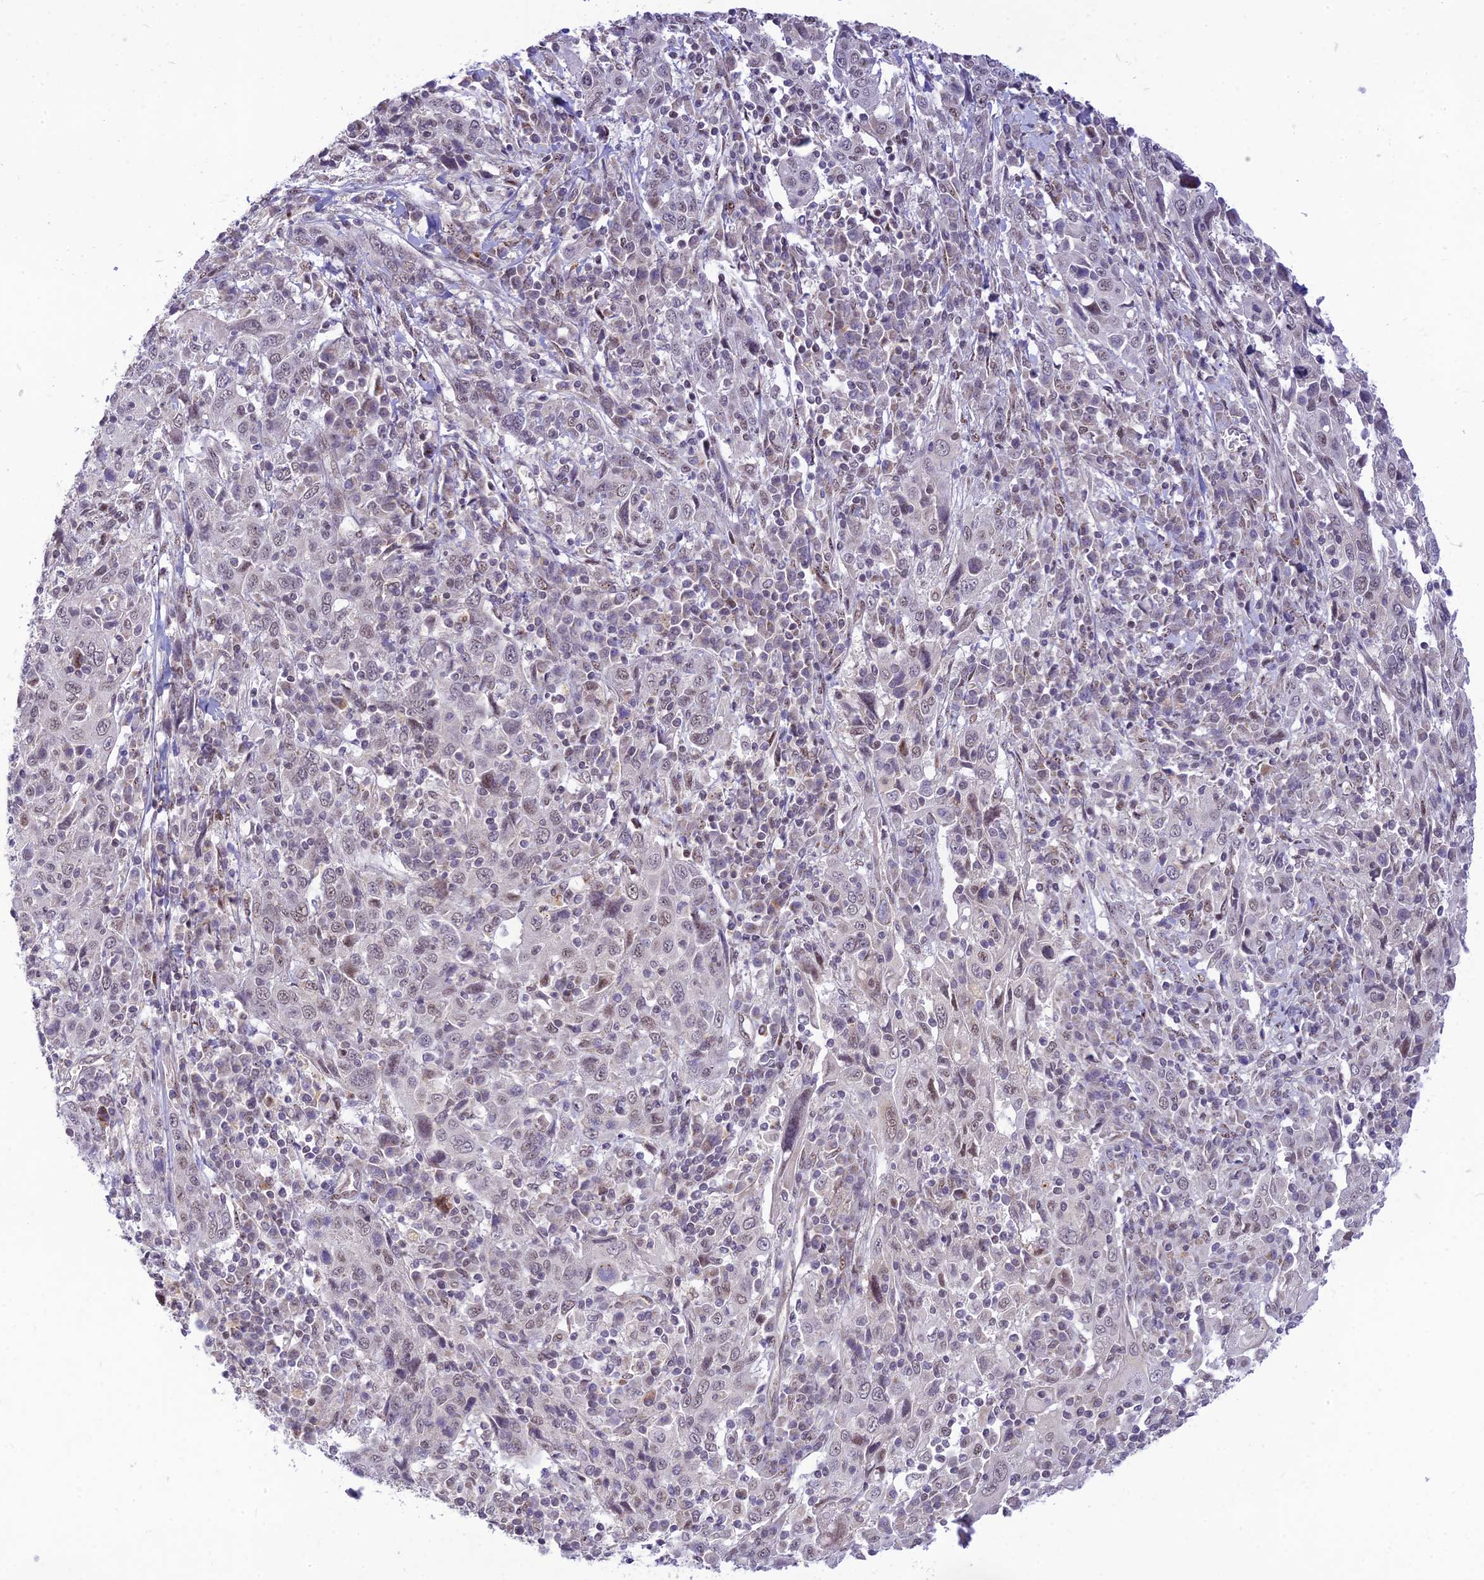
{"staining": {"intensity": "weak", "quantity": "<25%", "location": "nuclear"}, "tissue": "cervical cancer", "cell_type": "Tumor cells", "image_type": "cancer", "snomed": [{"axis": "morphology", "description": "Squamous cell carcinoma, NOS"}, {"axis": "topography", "description": "Cervix"}], "caption": "Human cervical cancer stained for a protein using IHC exhibits no positivity in tumor cells.", "gene": "MICOS13", "patient": {"sex": "female", "age": 46}}